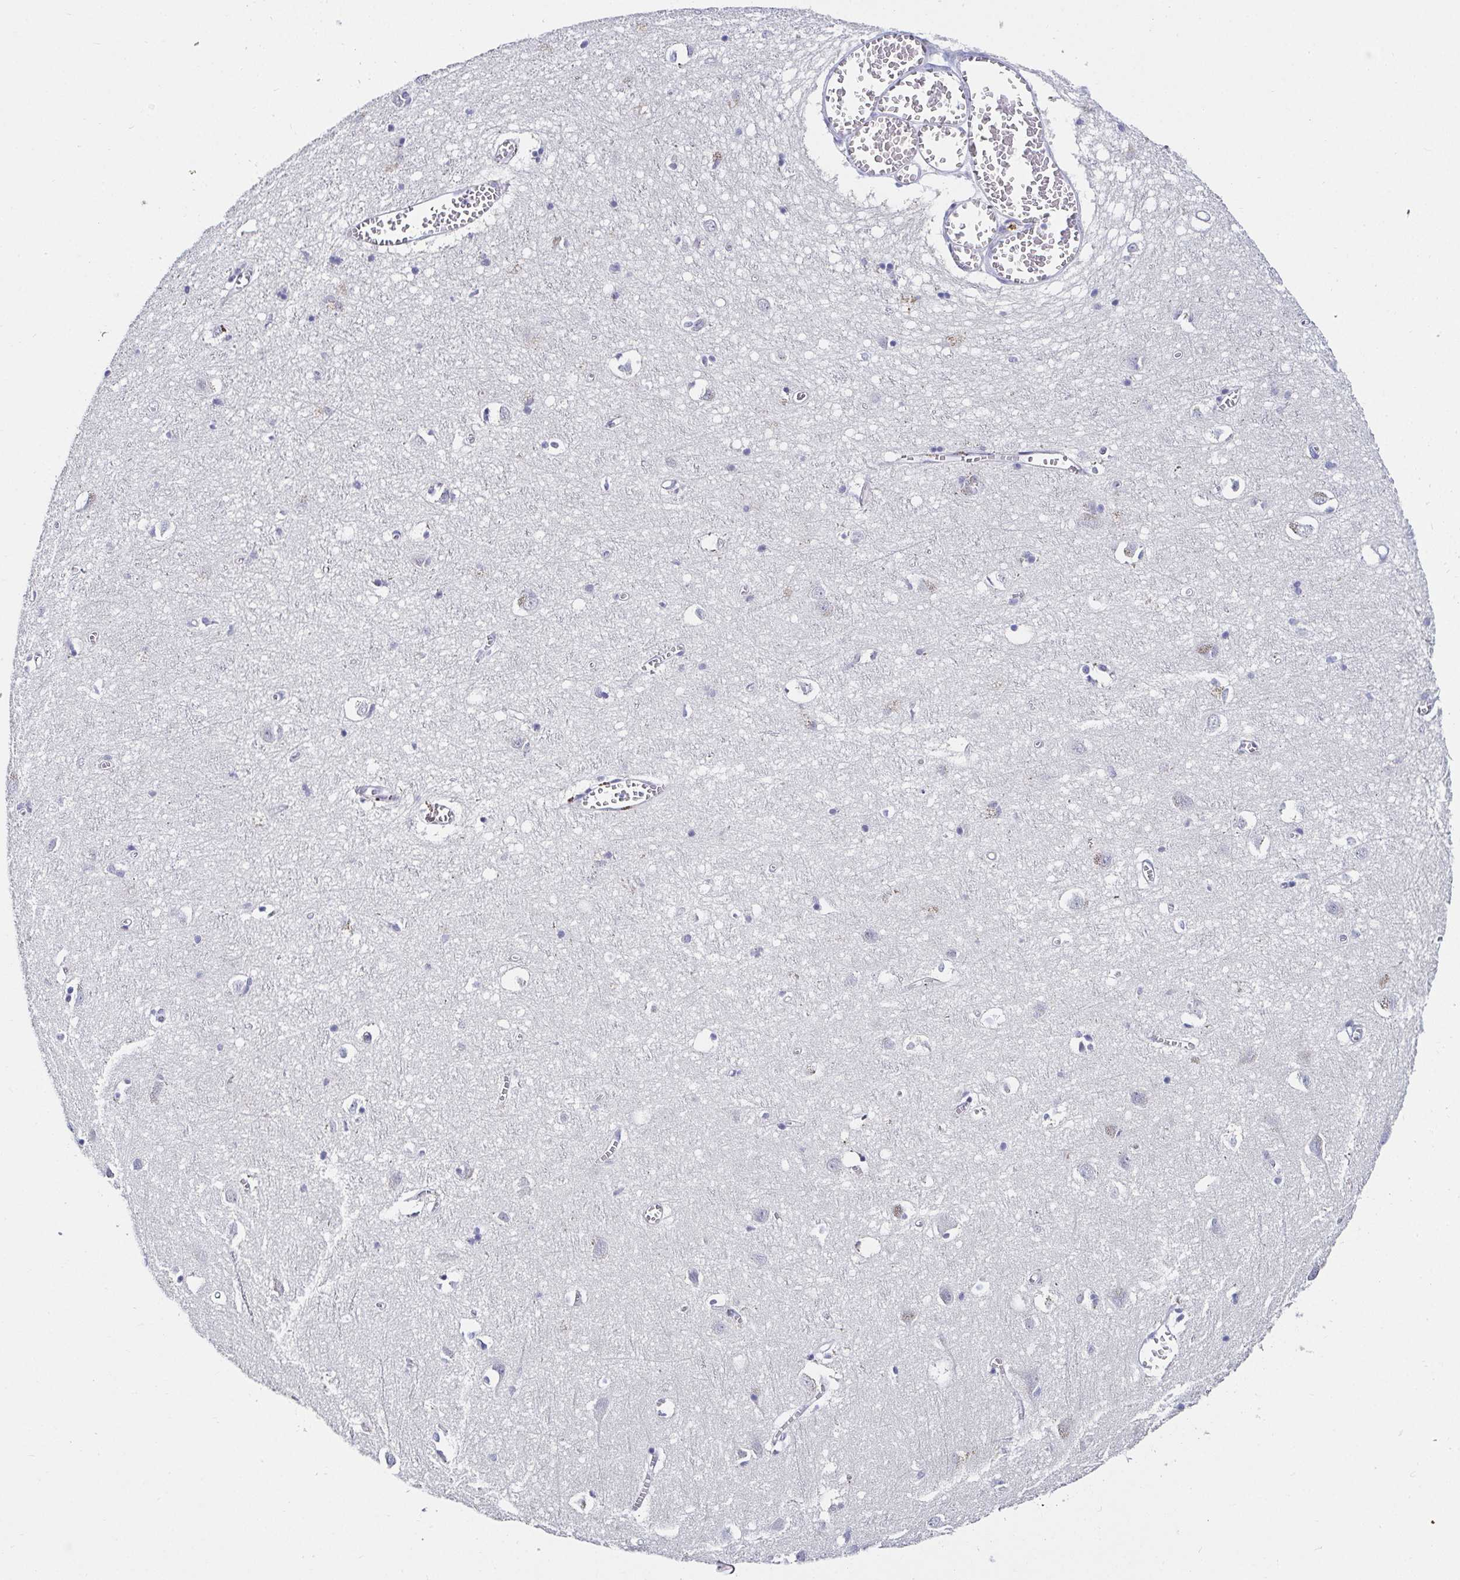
{"staining": {"intensity": "negative", "quantity": "none", "location": "none"}, "tissue": "cerebral cortex", "cell_type": "Endothelial cells", "image_type": "normal", "snomed": [{"axis": "morphology", "description": "Normal tissue, NOS"}, {"axis": "topography", "description": "Cerebral cortex"}], "caption": "An immunohistochemistry (IHC) photomicrograph of benign cerebral cortex is shown. There is no staining in endothelial cells of cerebral cortex.", "gene": "OR10K1", "patient": {"sex": "male", "age": 70}}